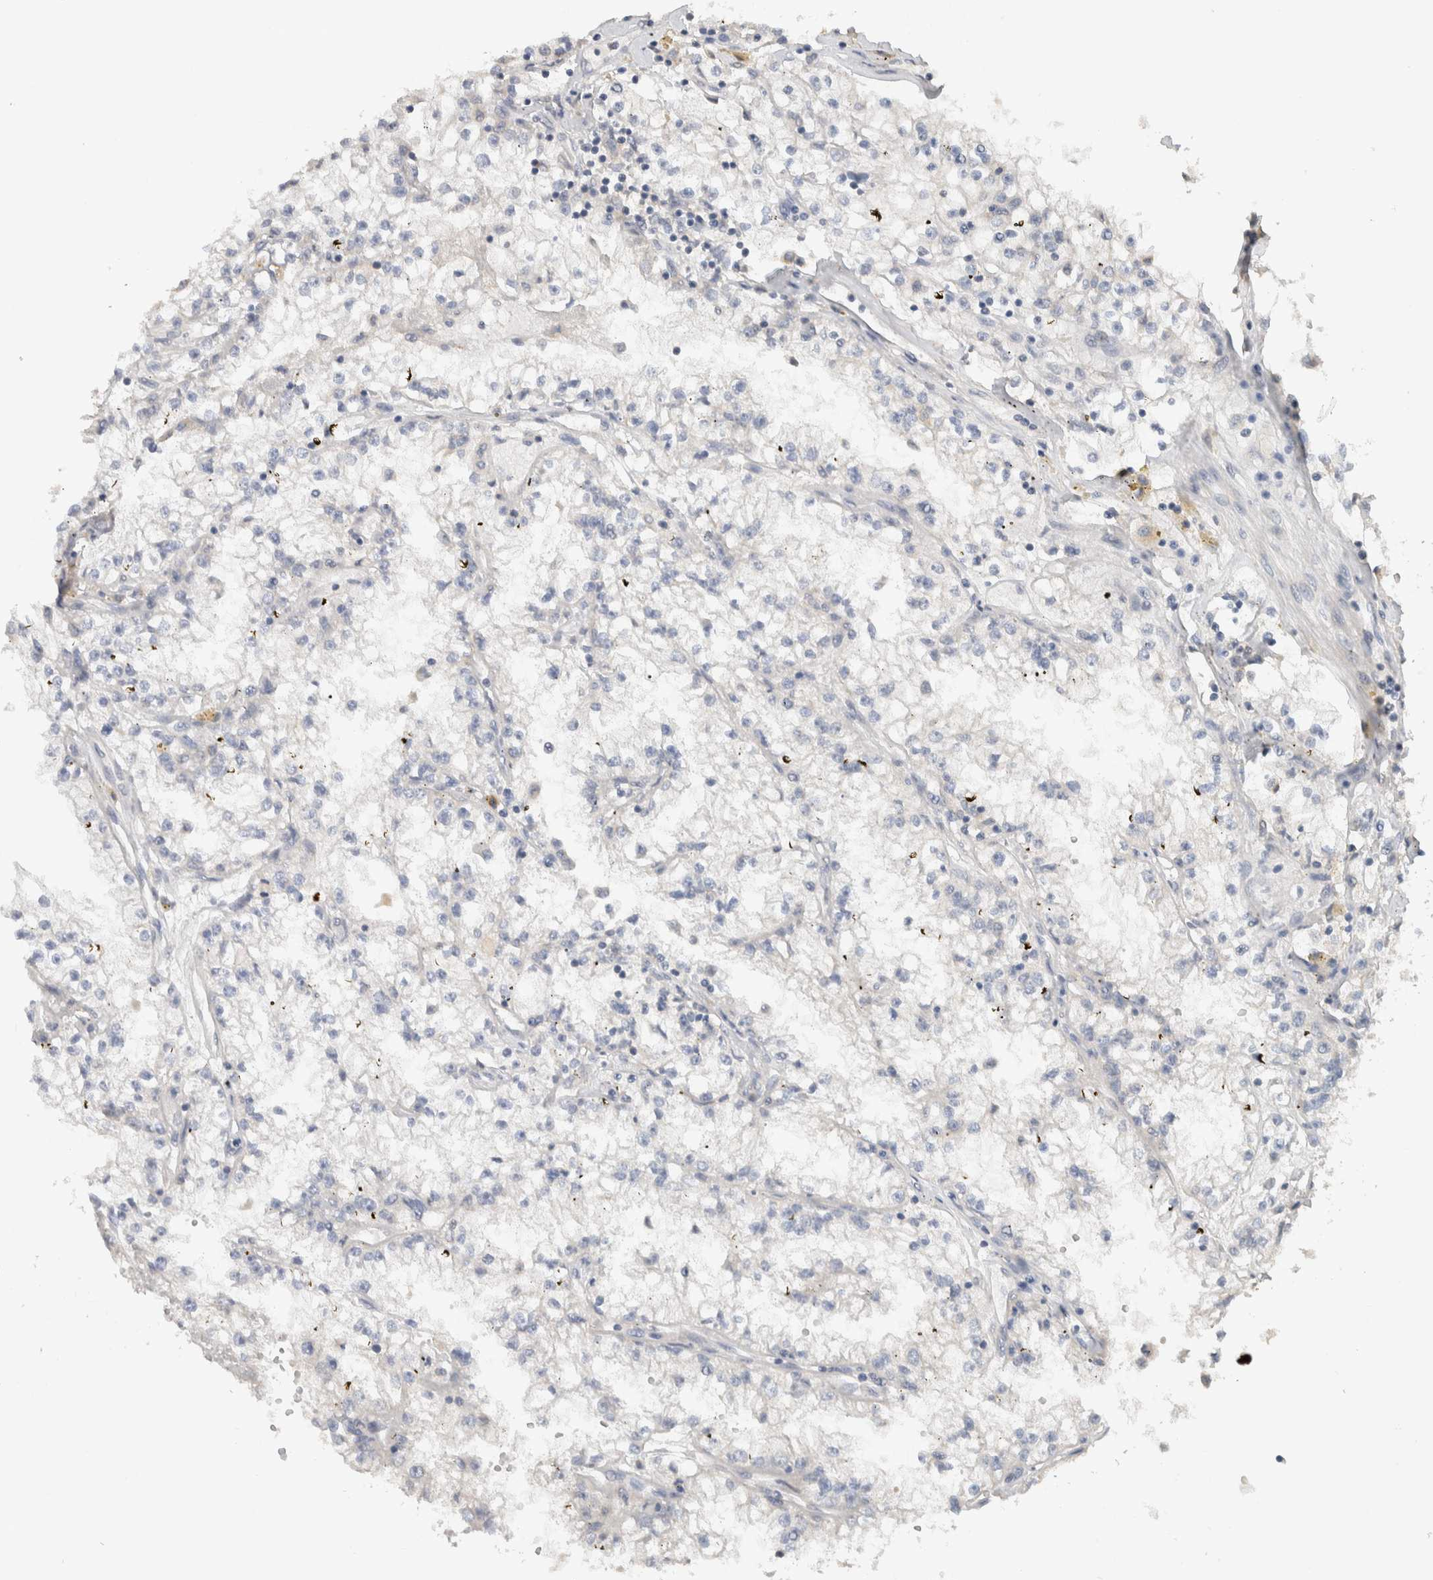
{"staining": {"intensity": "negative", "quantity": "none", "location": "none"}, "tissue": "renal cancer", "cell_type": "Tumor cells", "image_type": "cancer", "snomed": [{"axis": "morphology", "description": "Adenocarcinoma, NOS"}, {"axis": "topography", "description": "Kidney"}], "caption": "A histopathology image of human renal cancer (adenocarcinoma) is negative for staining in tumor cells.", "gene": "CYSRT1", "patient": {"sex": "male", "age": 56}}